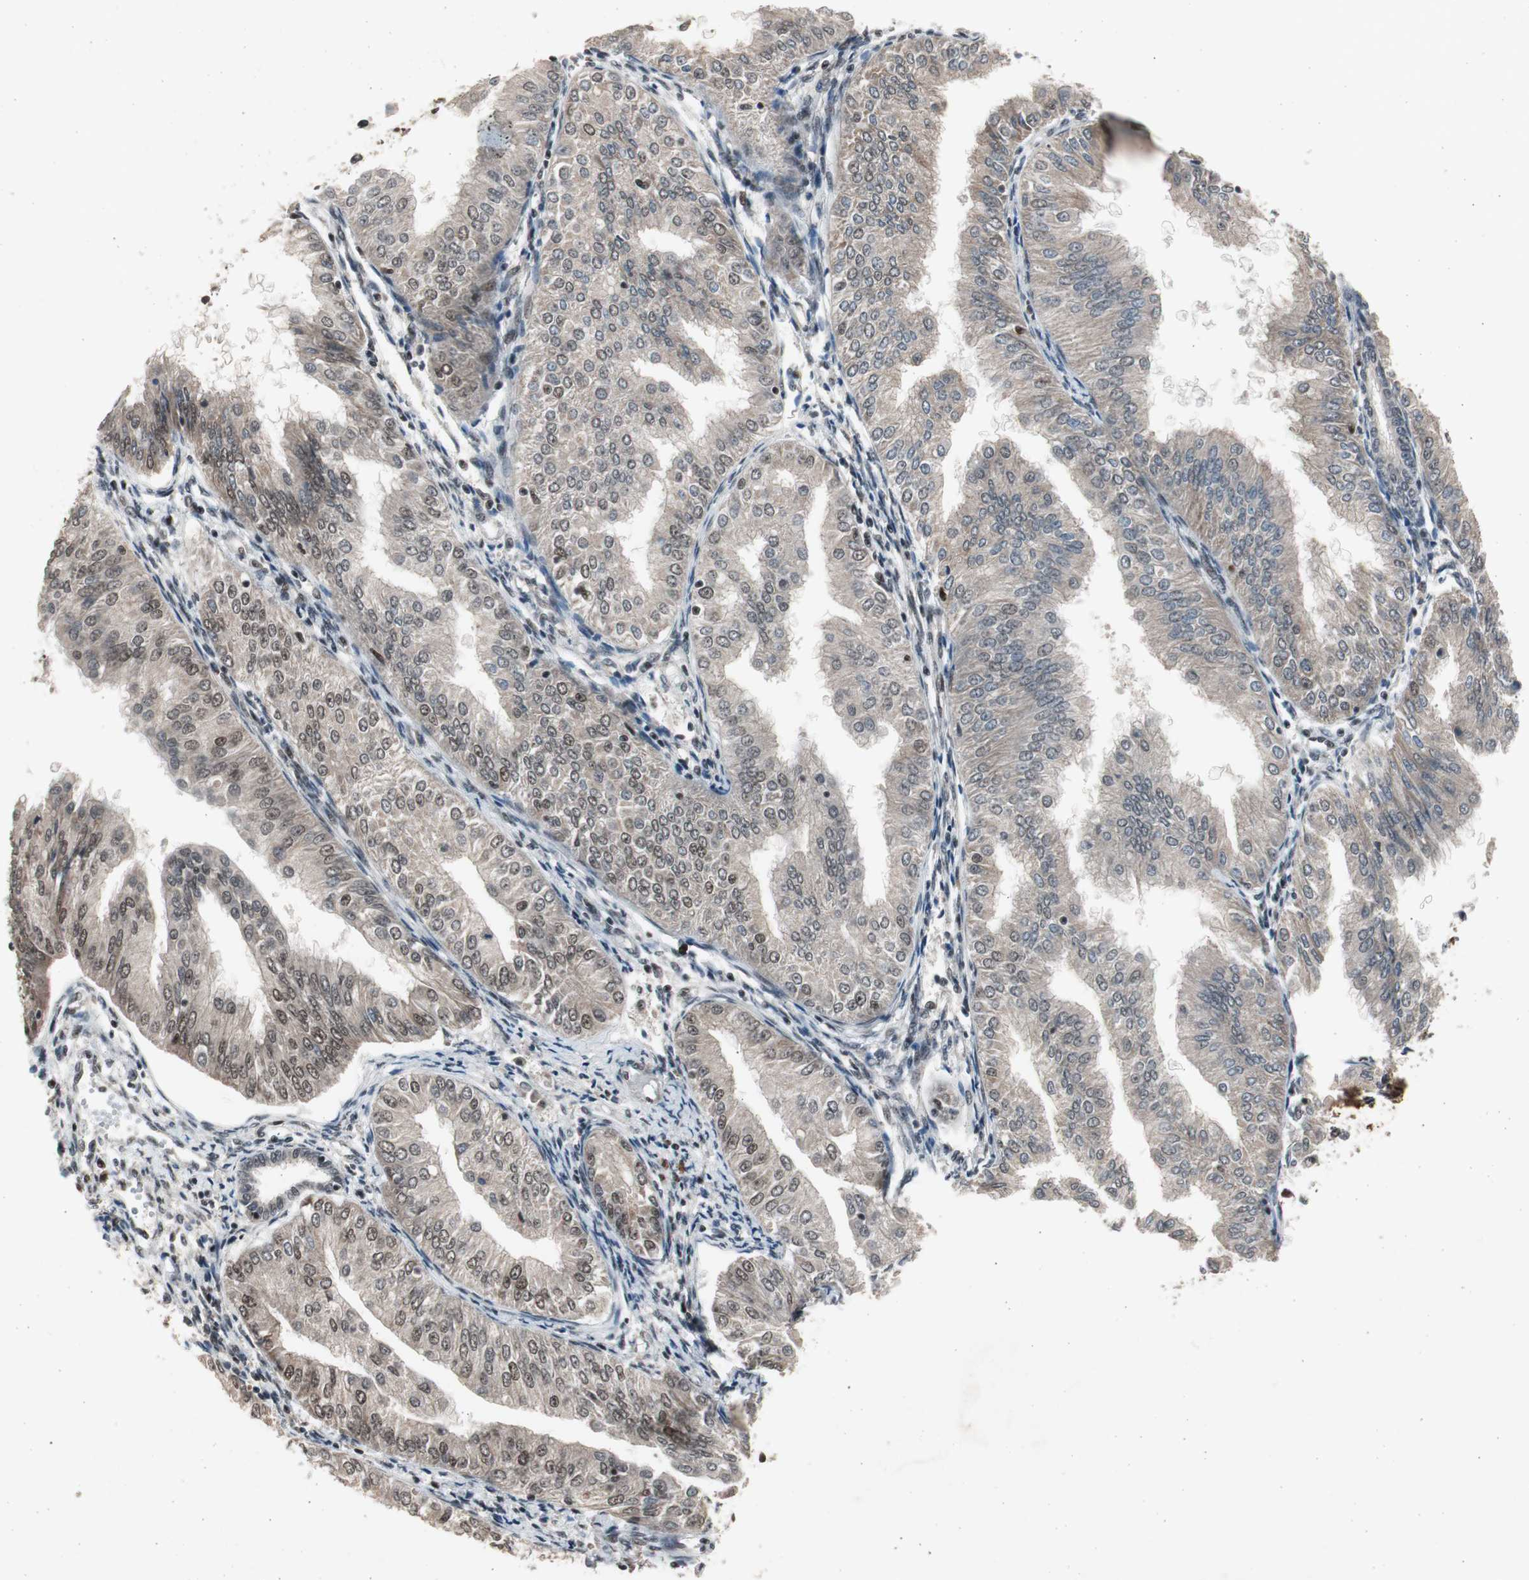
{"staining": {"intensity": "moderate", "quantity": "25%-75%", "location": "nuclear"}, "tissue": "endometrial cancer", "cell_type": "Tumor cells", "image_type": "cancer", "snomed": [{"axis": "morphology", "description": "Adenocarcinoma, NOS"}, {"axis": "topography", "description": "Endometrium"}], "caption": "Human adenocarcinoma (endometrial) stained with a brown dye reveals moderate nuclear positive staining in about 25%-75% of tumor cells.", "gene": "RPA1", "patient": {"sex": "female", "age": 53}}